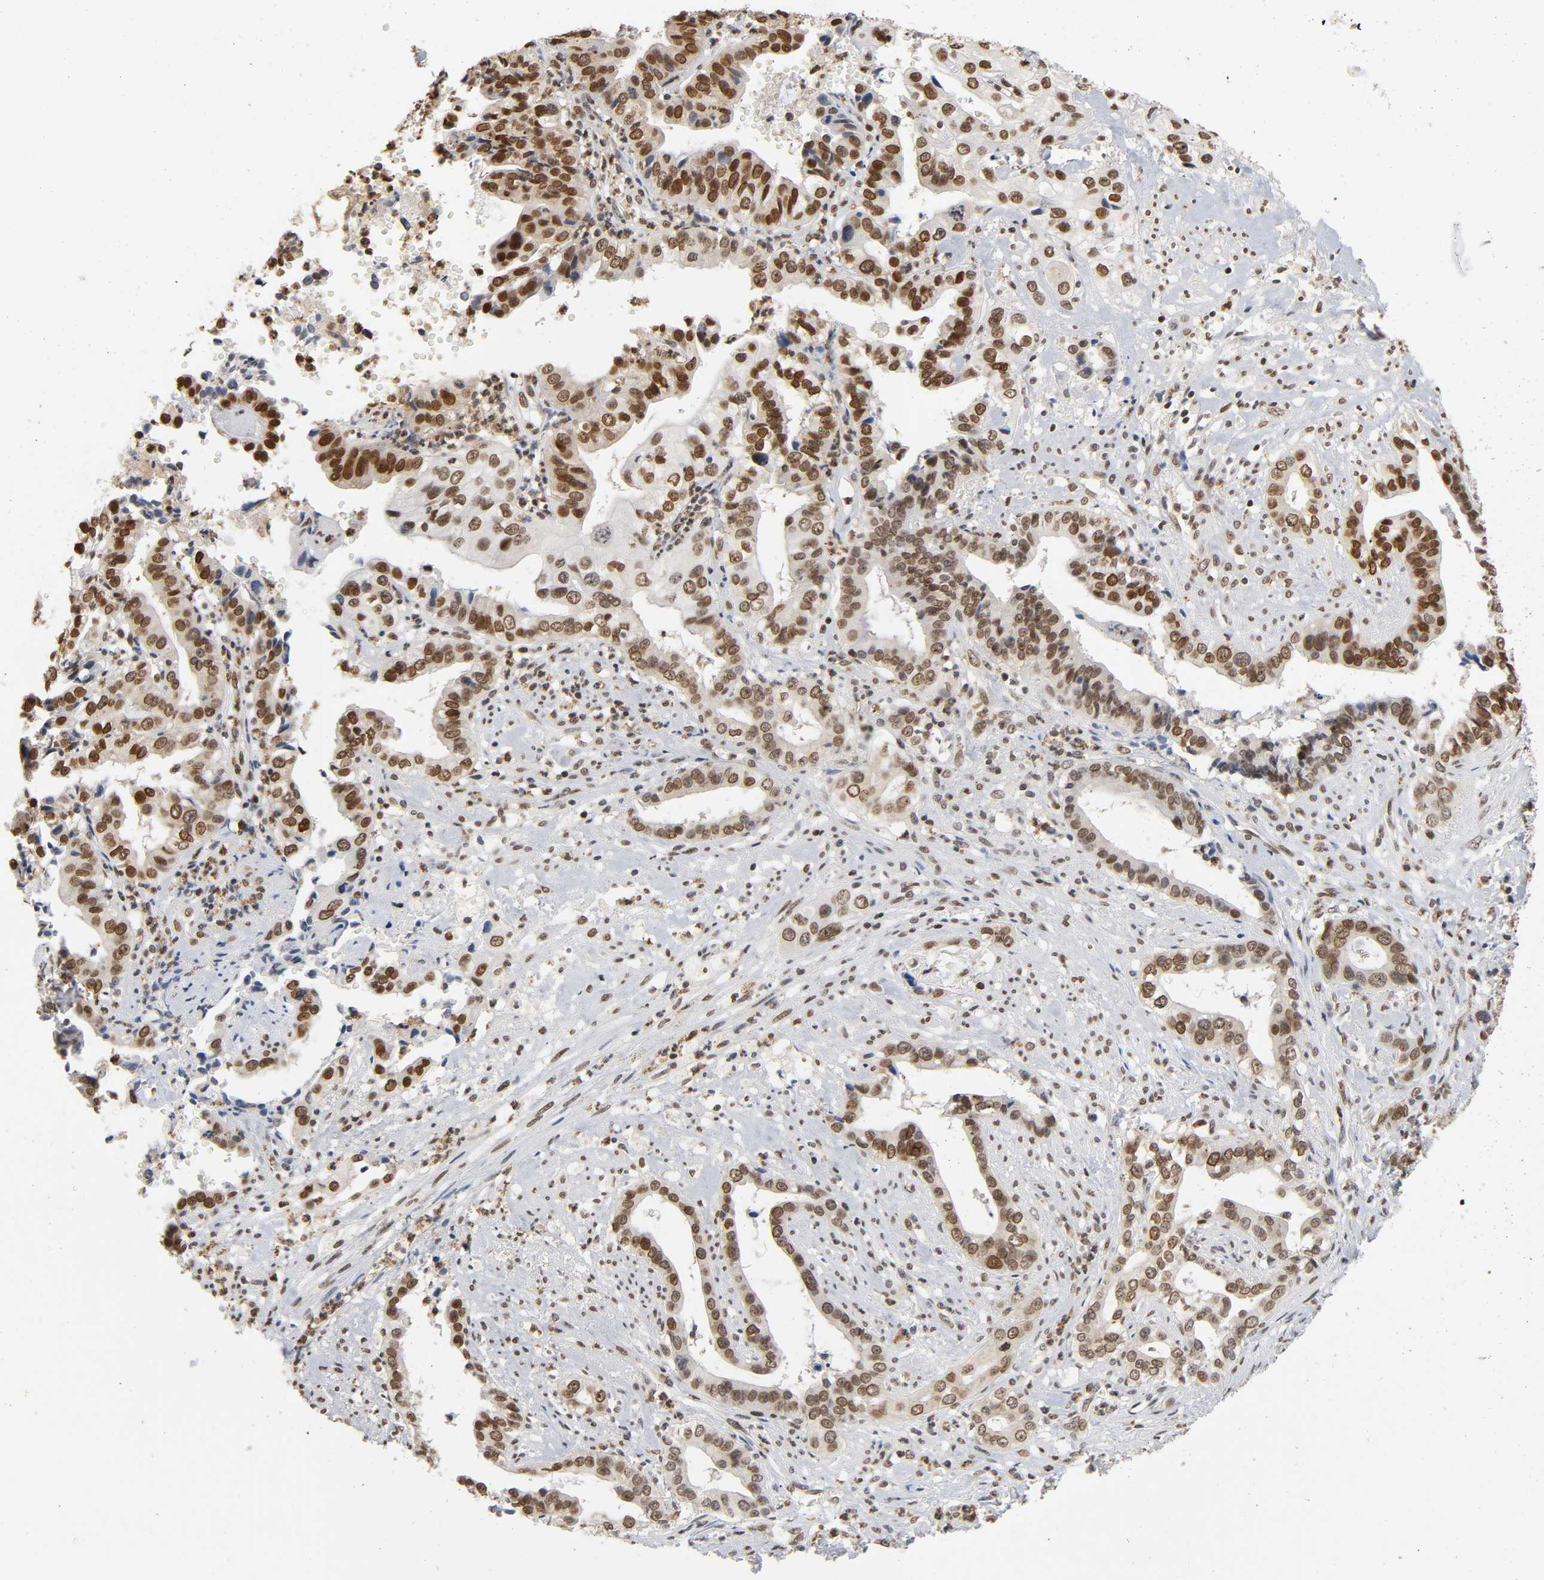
{"staining": {"intensity": "strong", "quantity": ">75%", "location": "nuclear"}, "tissue": "liver cancer", "cell_type": "Tumor cells", "image_type": "cancer", "snomed": [{"axis": "morphology", "description": "Cholangiocarcinoma"}, {"axis": "topography", "description": "Liver"}], "caption": "Approximately >75% of tumor cells in human liver cholangiocarcinoma demonstrate strong nuclear protein expression as visualized by brown immunohistochemical staining.", "gene": "SUMO1", "patient": {"sex": "female", "age": 61}}